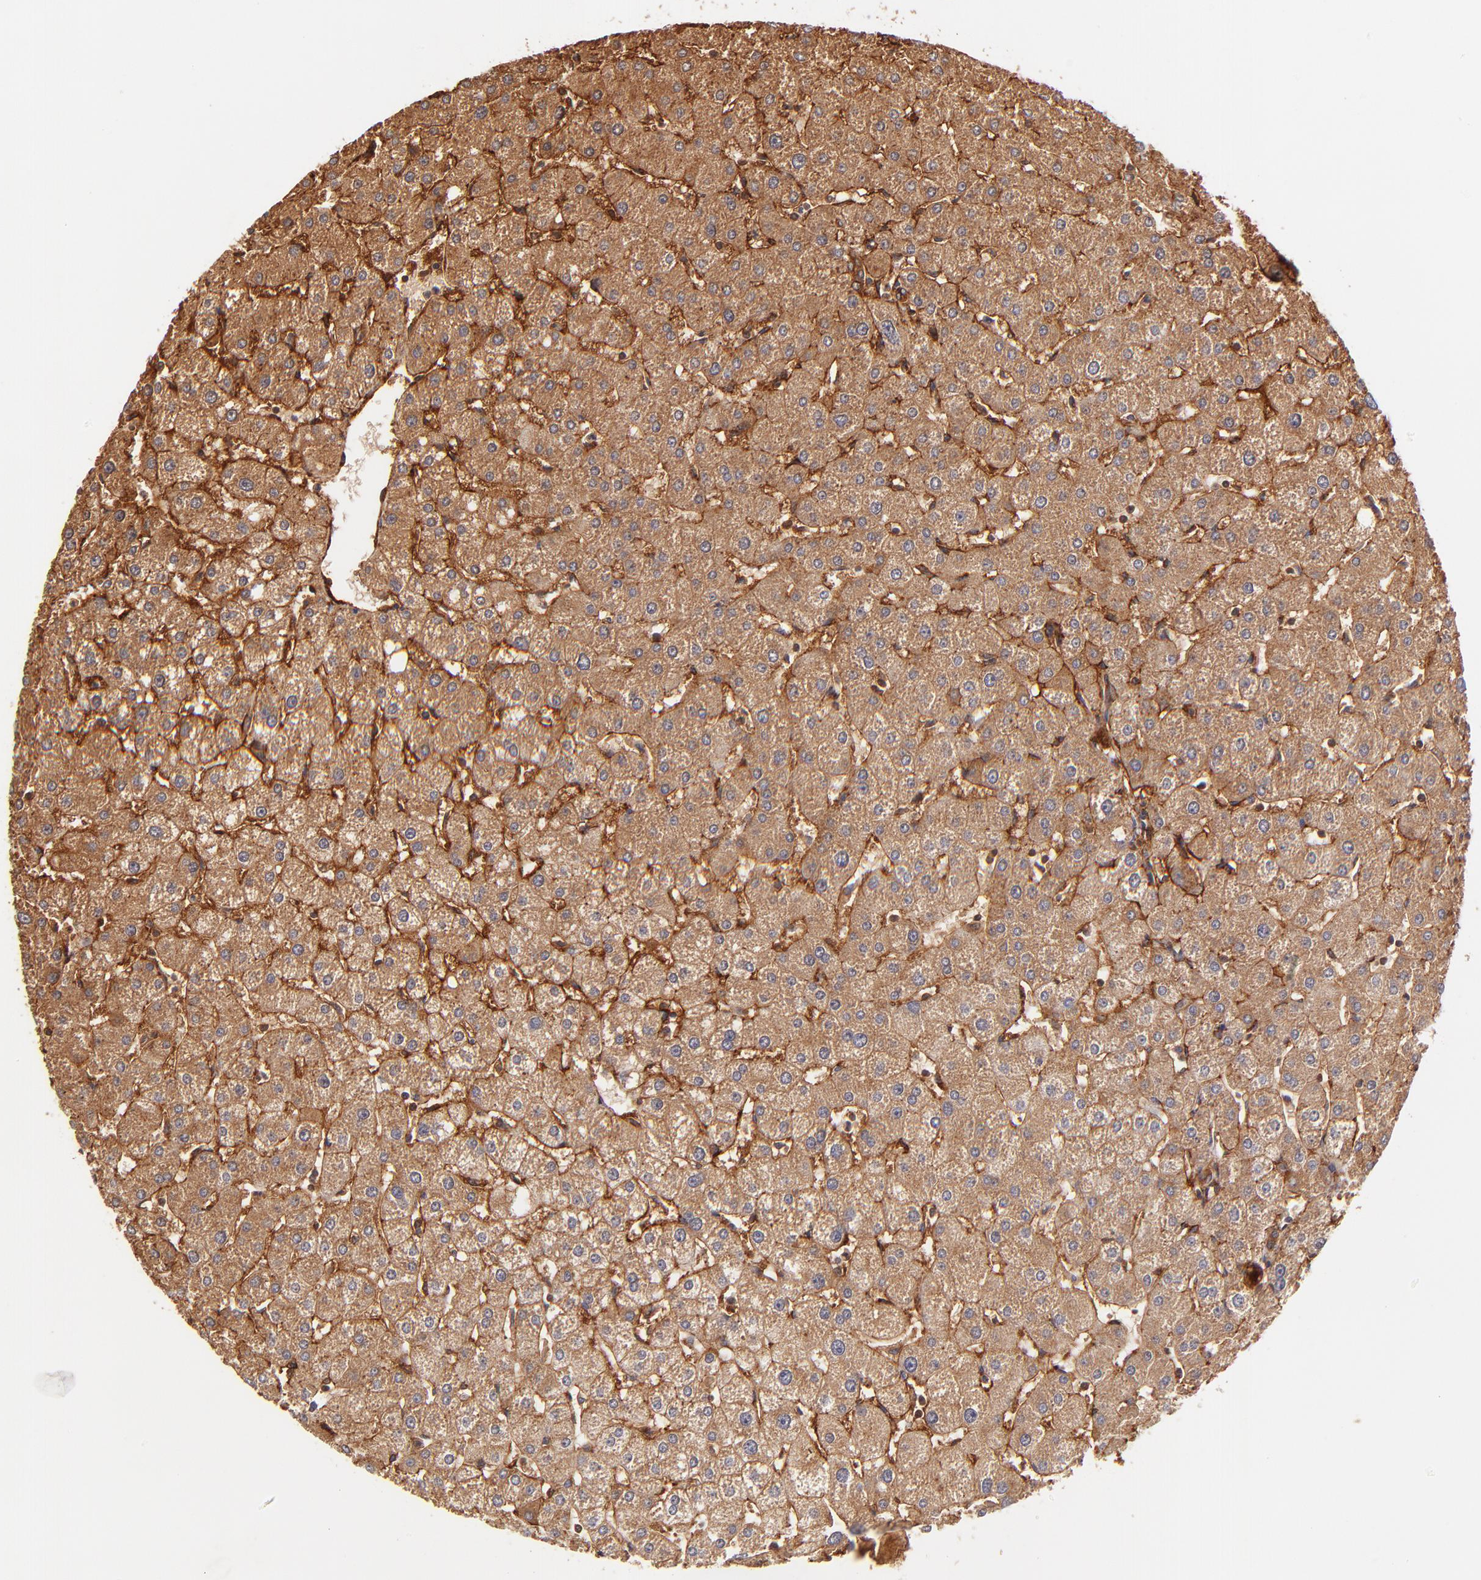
{"staining": {"intensity": "strong", "quantity": ">75%", "location": "cytoplasmic/membranous"}, "tissue": "liver", "cell_type": "Cholangiocytes", "image_type": "normal", "snomed": [{"axis": "morphology", "description": "Normal tissue, NOS"}, {"axis": "topography", "description": "Liver"}], "caption": "IHC photomicrograph of unremarkable liver: human liver stained using immunohistochemistry shows high levels of strong protein expression localized specifically in the cytoplasmic/membranous of cholangiocytes, appearing as a cytoplasmic/membranous brown color.", "gene": "ITGB1", "patient": {"sex": "male", "age": 67}}